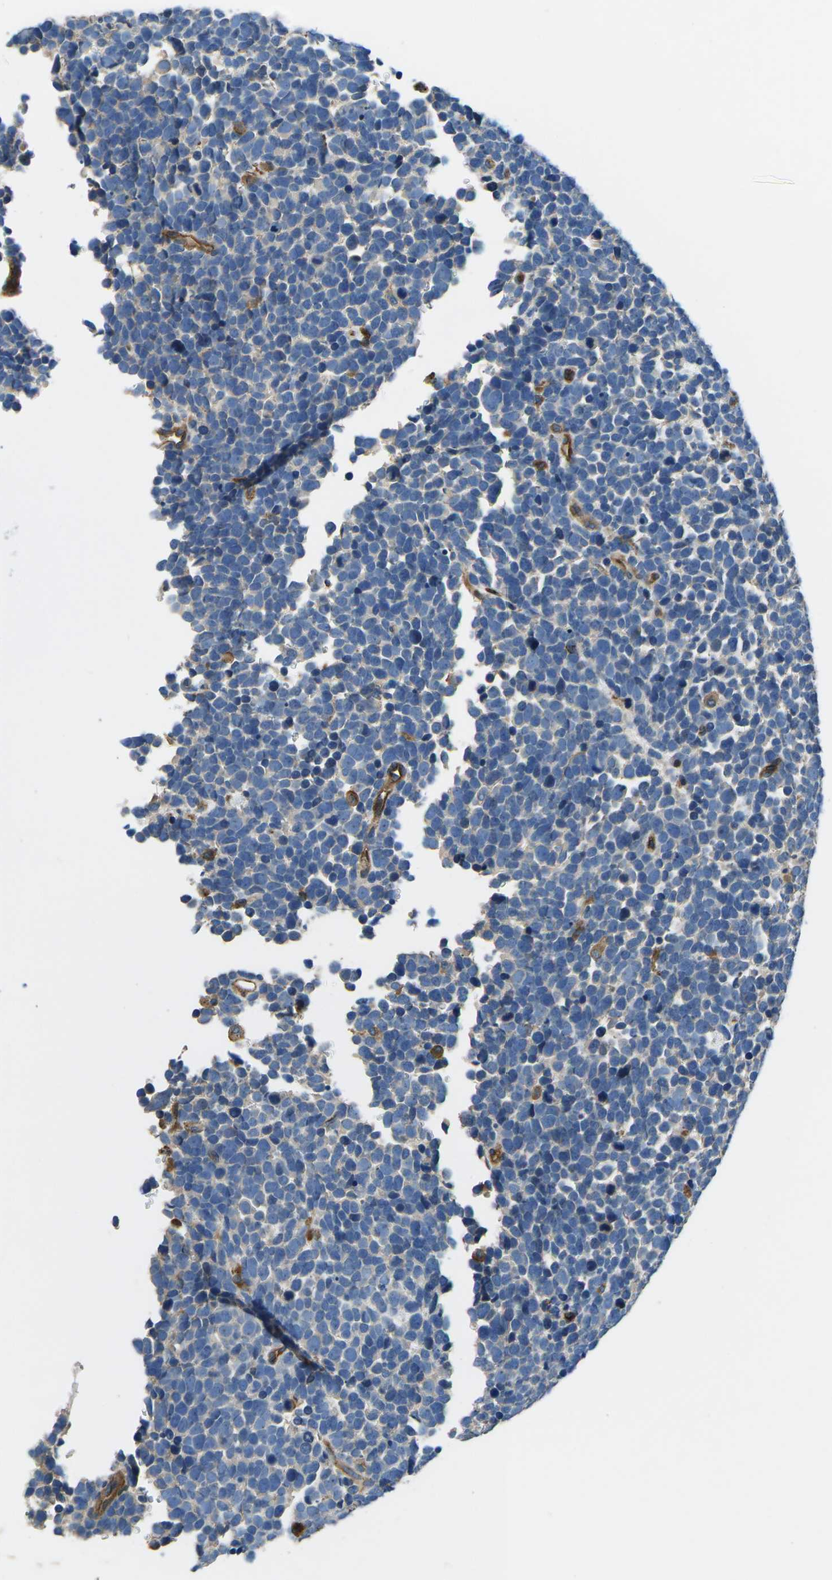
{"staining": {"intensity": "negative", "quantity": "none", "location": "none"}, "tissue": "urothelial cancer", "cell_type": "Tumor cells", "image_type": "cancer", "snomed": [{"axis": "morphology", "description": "Urothelial carcinoma, High grade"}, {"axis": "topography", "description": "Urinary bladder"}], "caption": "This is an immunohistochemistry (IHC) photomicrograph of human urothelial carcinoma (high-grade). There is no expression in tumor cells.", "gene": "KCNJ15", "patient": {"sex": "female", "age": 82}}